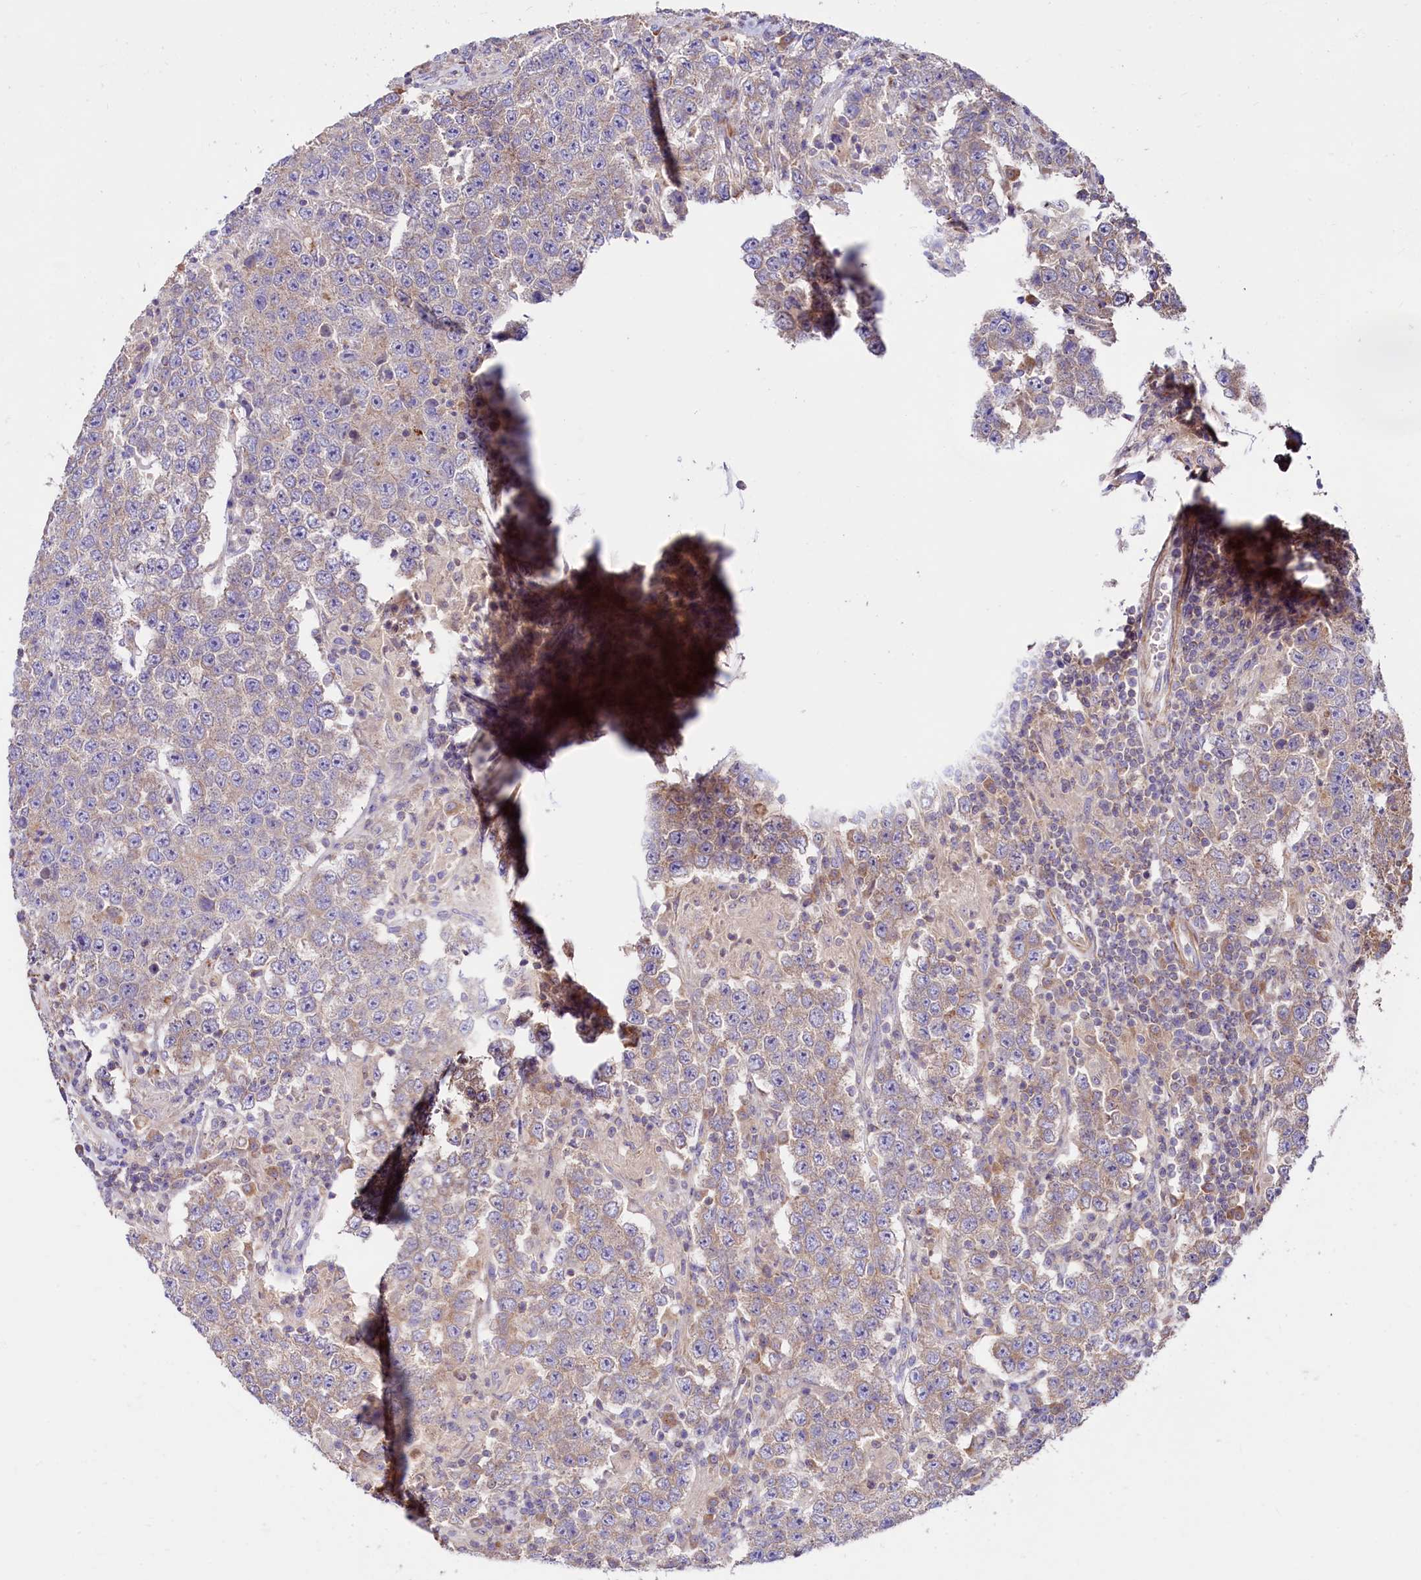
{"staining": {"intensity": "weak", "quantity": "25%-75%", "location": "cytoplasmic/membranous"}, "tissue": "testis cancer", "cell_type": "Tumor cells", "image_type": "cancer", "snomed": [{"axis": "morphology", "description": "Normal tissue, NOS"}, {"axis": "morphology", "description": "Urothelial carcinoma, High grade"}, {"axis": "morphology", "description": "Seminoma, NOS"}, {"axis": "morphology", "description": "Carcinoma, Embryonal, NOS"}, {"axis": "topography", "description": "Urinary bladder"}, {"axis": "topography", "description": "Testis"}], "caption": "Testis cancer (urothelial carcinoma (high-grade)) stained with a brown dye exhibits weak cytoplasmic/membranous positive expression in about 25%-75% of tumor cells.", "gene": "CIAO3", "patient": {"sex": "male", "age": 41}}